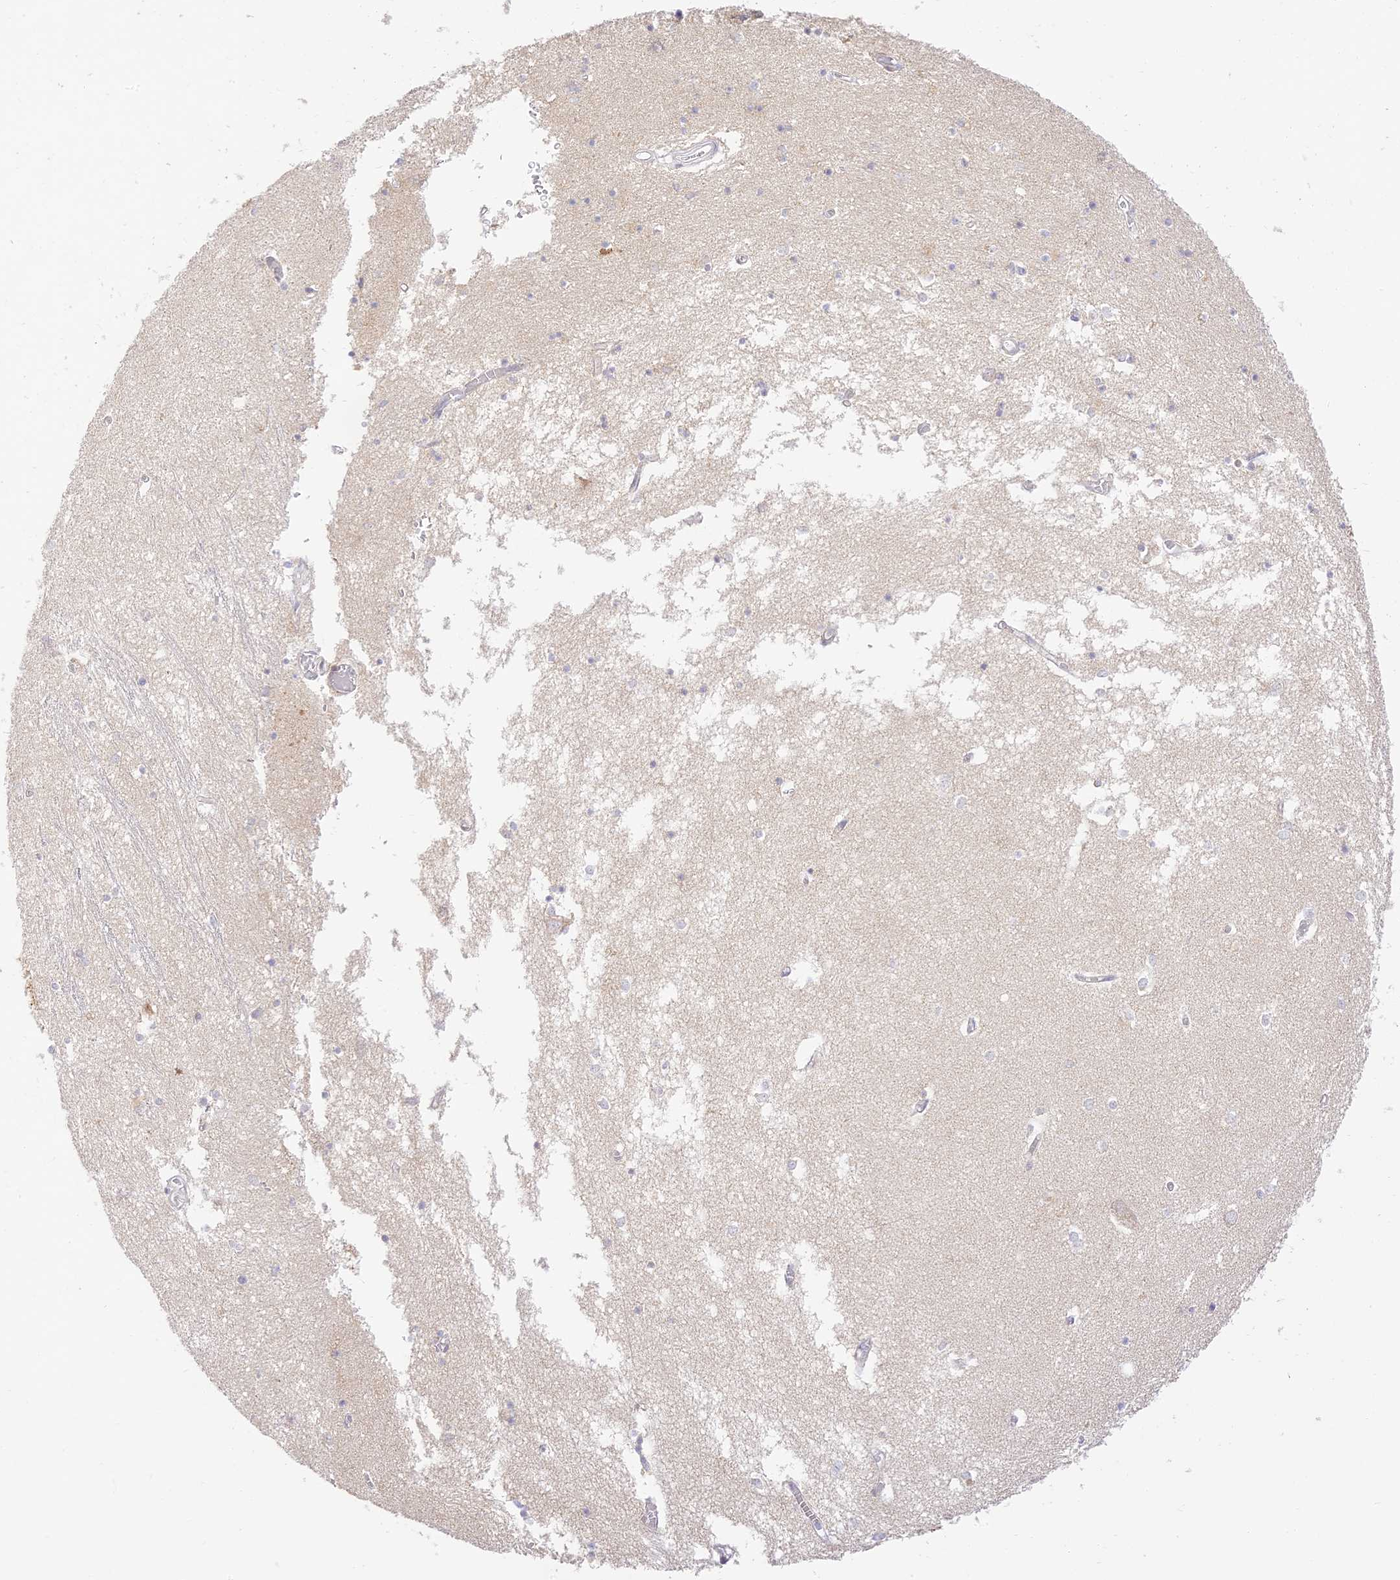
{"staining": {"intensity": "negative", "quantity": "none", "location": "none"}, "tissue": "hippocampus", "cell_type": "Glial cells", "image_type": "normal", "snomed": [{"axis": "morphology", "description": "Normal tissue, NOS"}, {"axis": "topography", "description": "Hippocampus"}], "caption": "Hippocampus stained for a protein using immunohistochemistry (IHC) reveals no staining glial cells.", "gene": "LRRC15", "patient": {"sex": "male", "age": 70}}